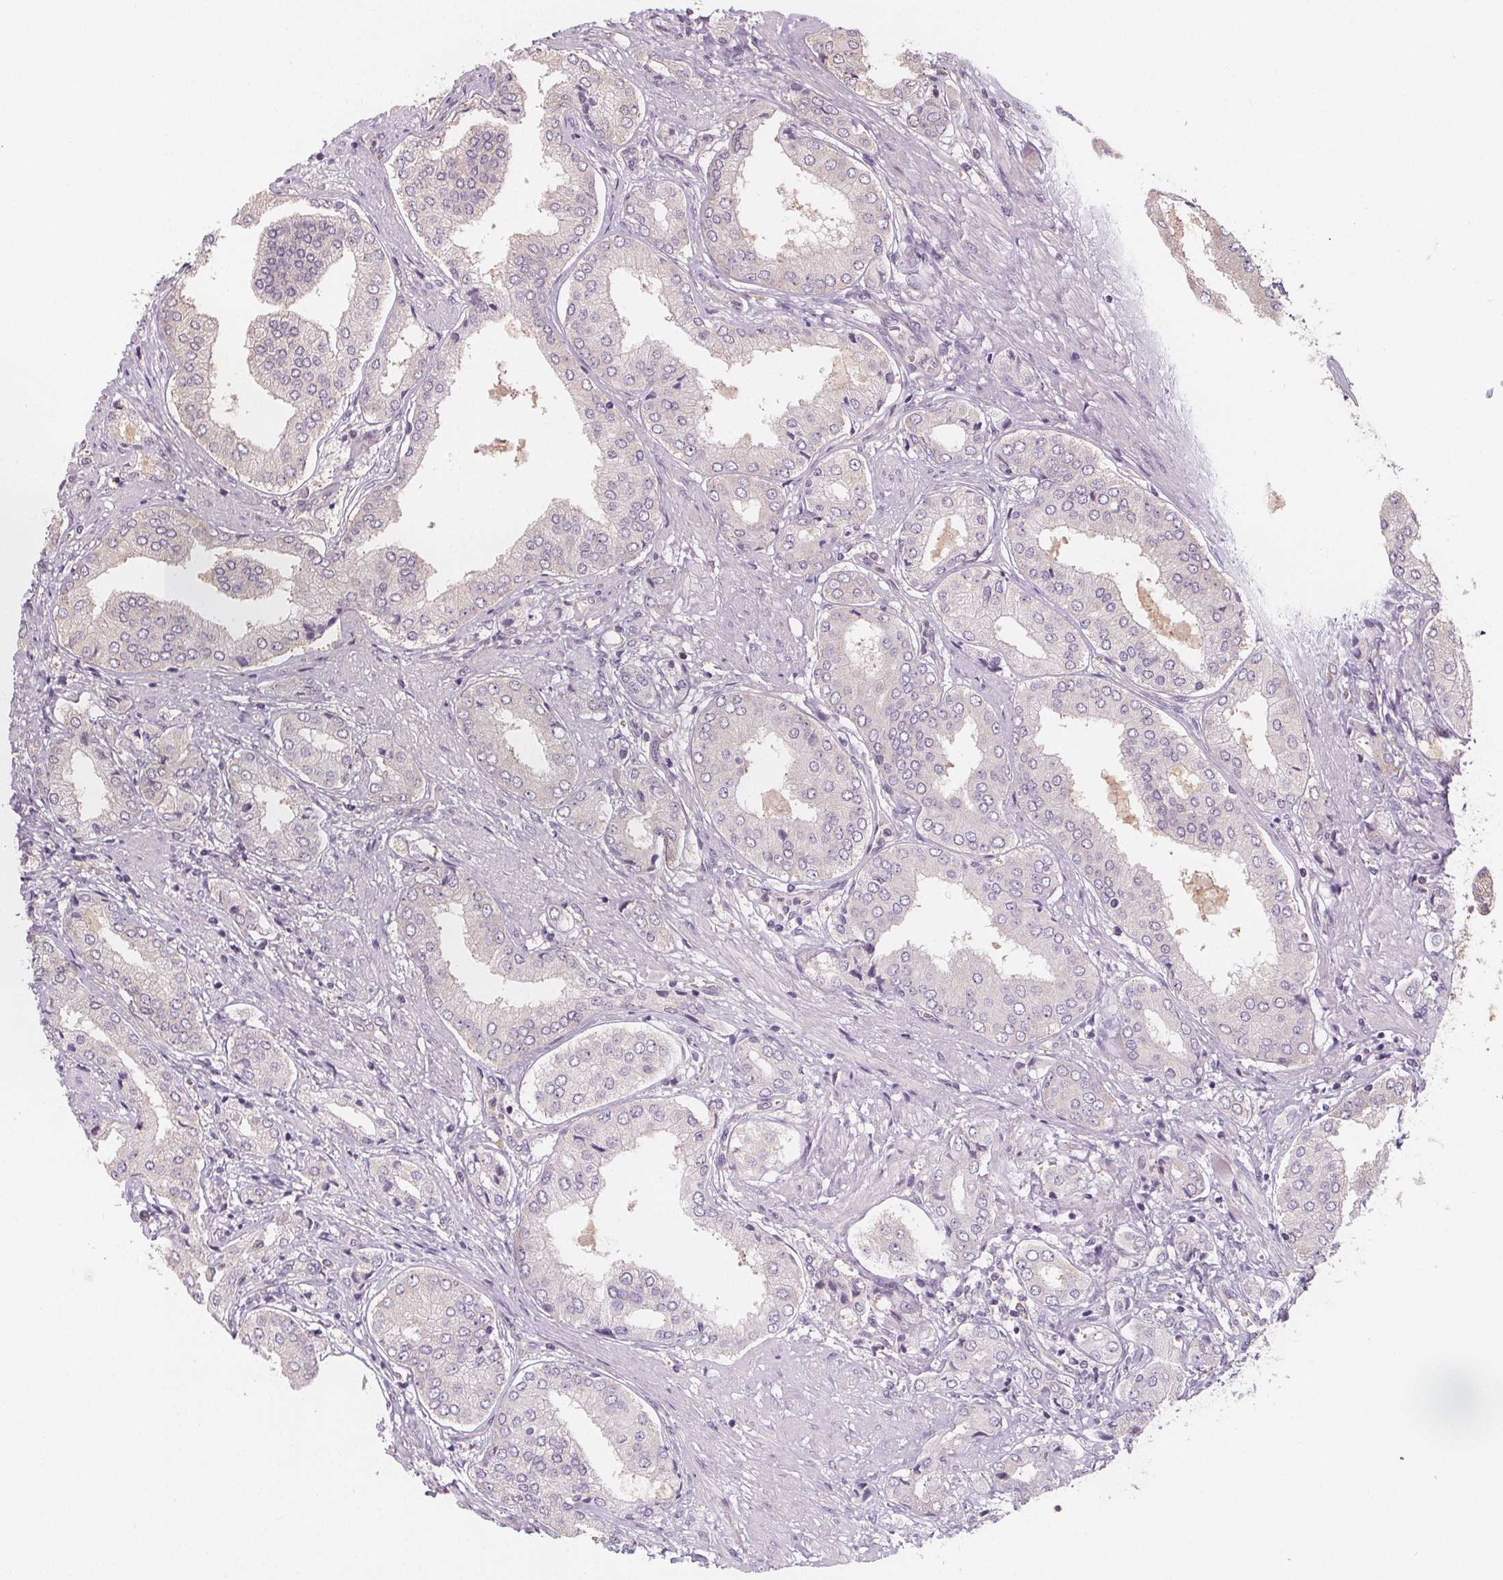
{"staining": {"intensity": "weak", "quantity": "<25%", "location": "cytoplasmic/membranous"}, "tissue": "prostate cancer", "cell_type": "Tumor cells", "image_type": "cancer", "snomed": [{"axis": "morphology", "description": "Adenocarcinoma, NOS"}, {"axis": "topography", "description": "Prostate"}], "caption": "Tumor cells show no significant staining in adenocarcinoma (prostate).", "gene": "TMEM80", "patient": {"sex": "male", "age": 63}}